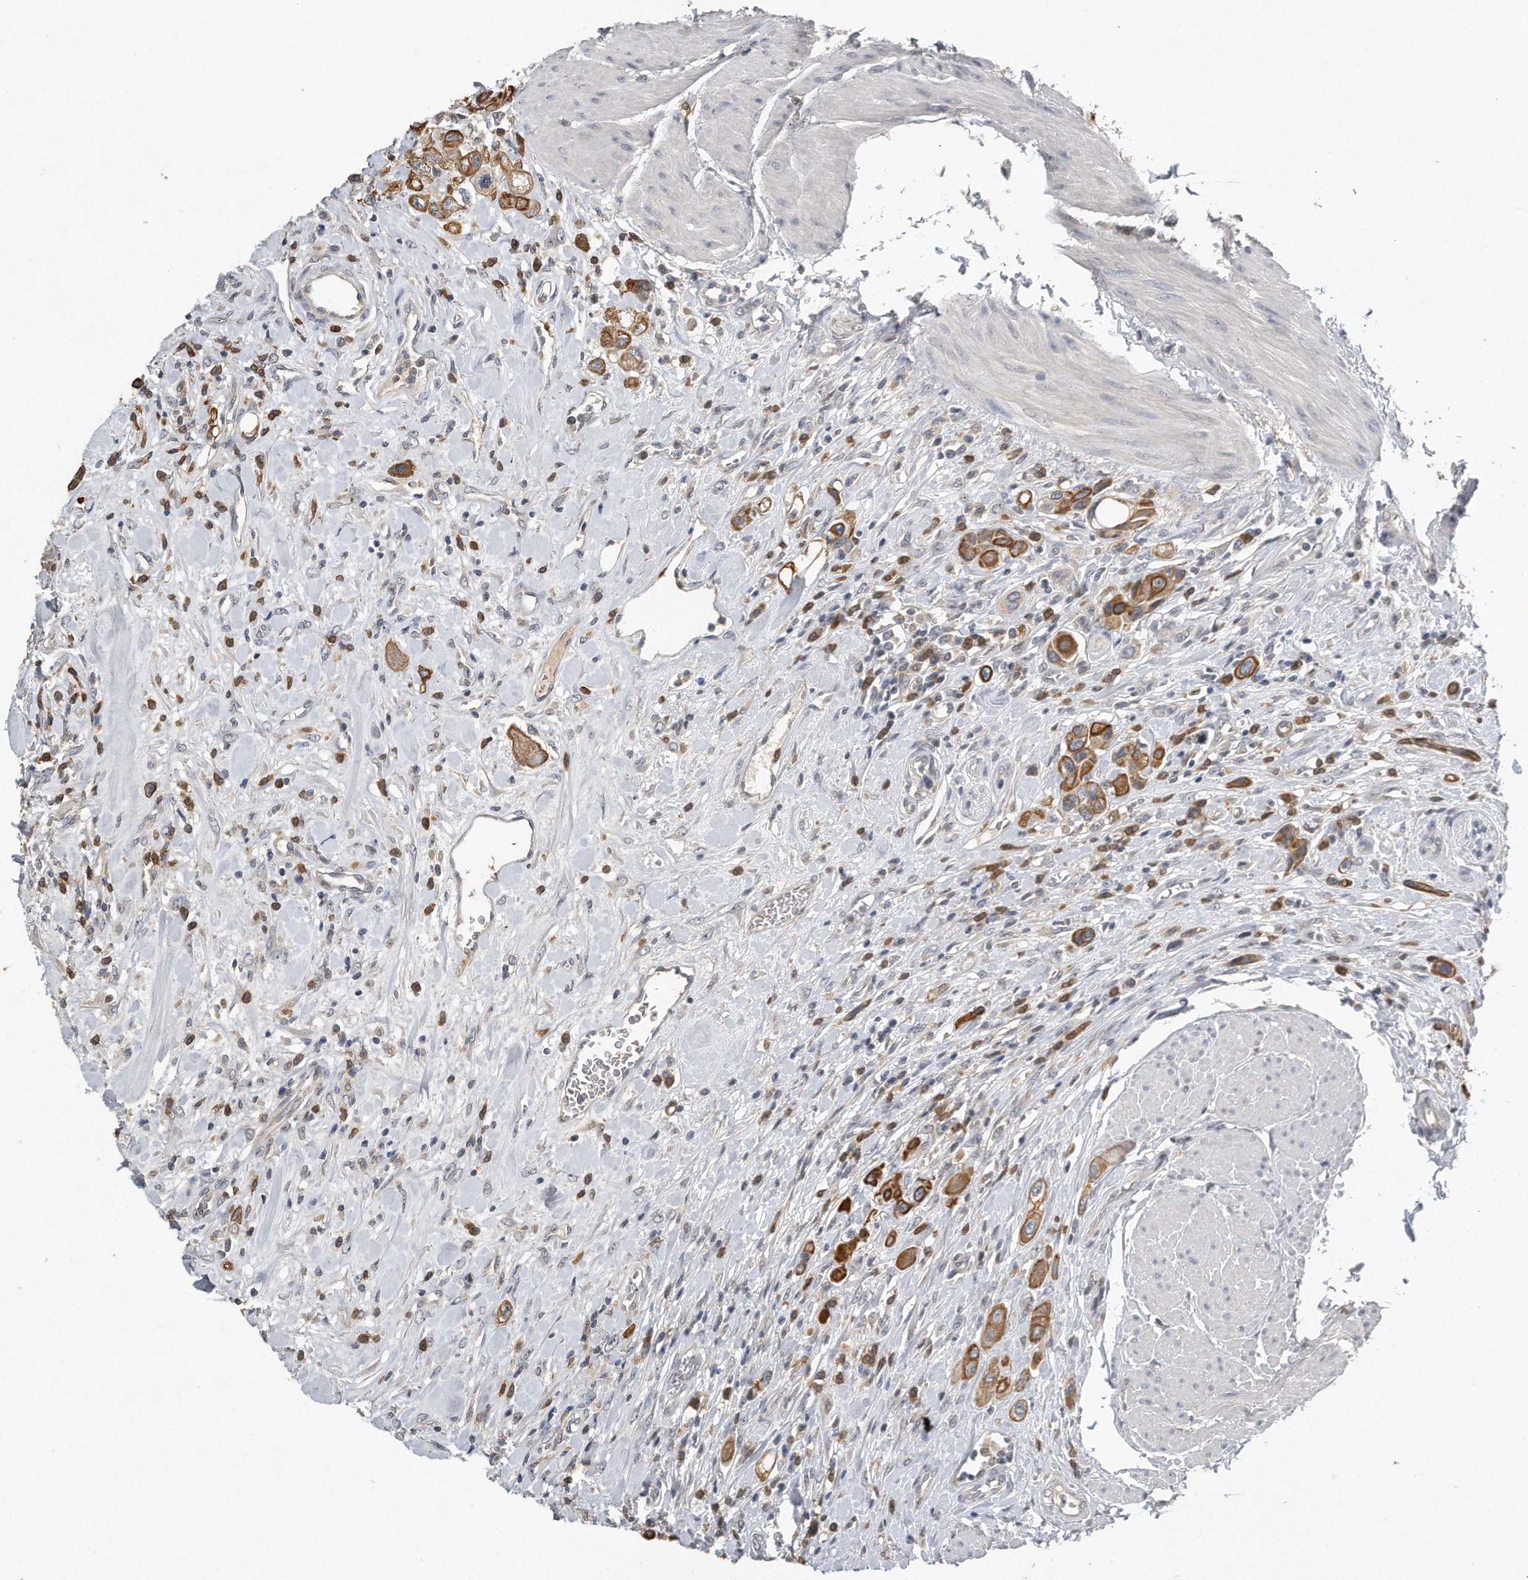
{"staining": {"intensity": "moderate", "quantity": ">75%", "location": "cytoplasmic/membranous"}, "tissue": "urothelial cancer", "cell_type": "Tumor cells", "image_type": "cancer", "snomed": [{"axis": "morphology", "description": "Urothelial carcinoma, High grade"}, {"axis": "topography", "description": "Urinary bladder"}], "caption": "The immunohistochemical stain labels moderate cytoplasmic/membranous positivity in tumor cells of urothelial cancer tissue.", "gene": "CAMK1", "patient": {"sex": "male", "age": 50}}